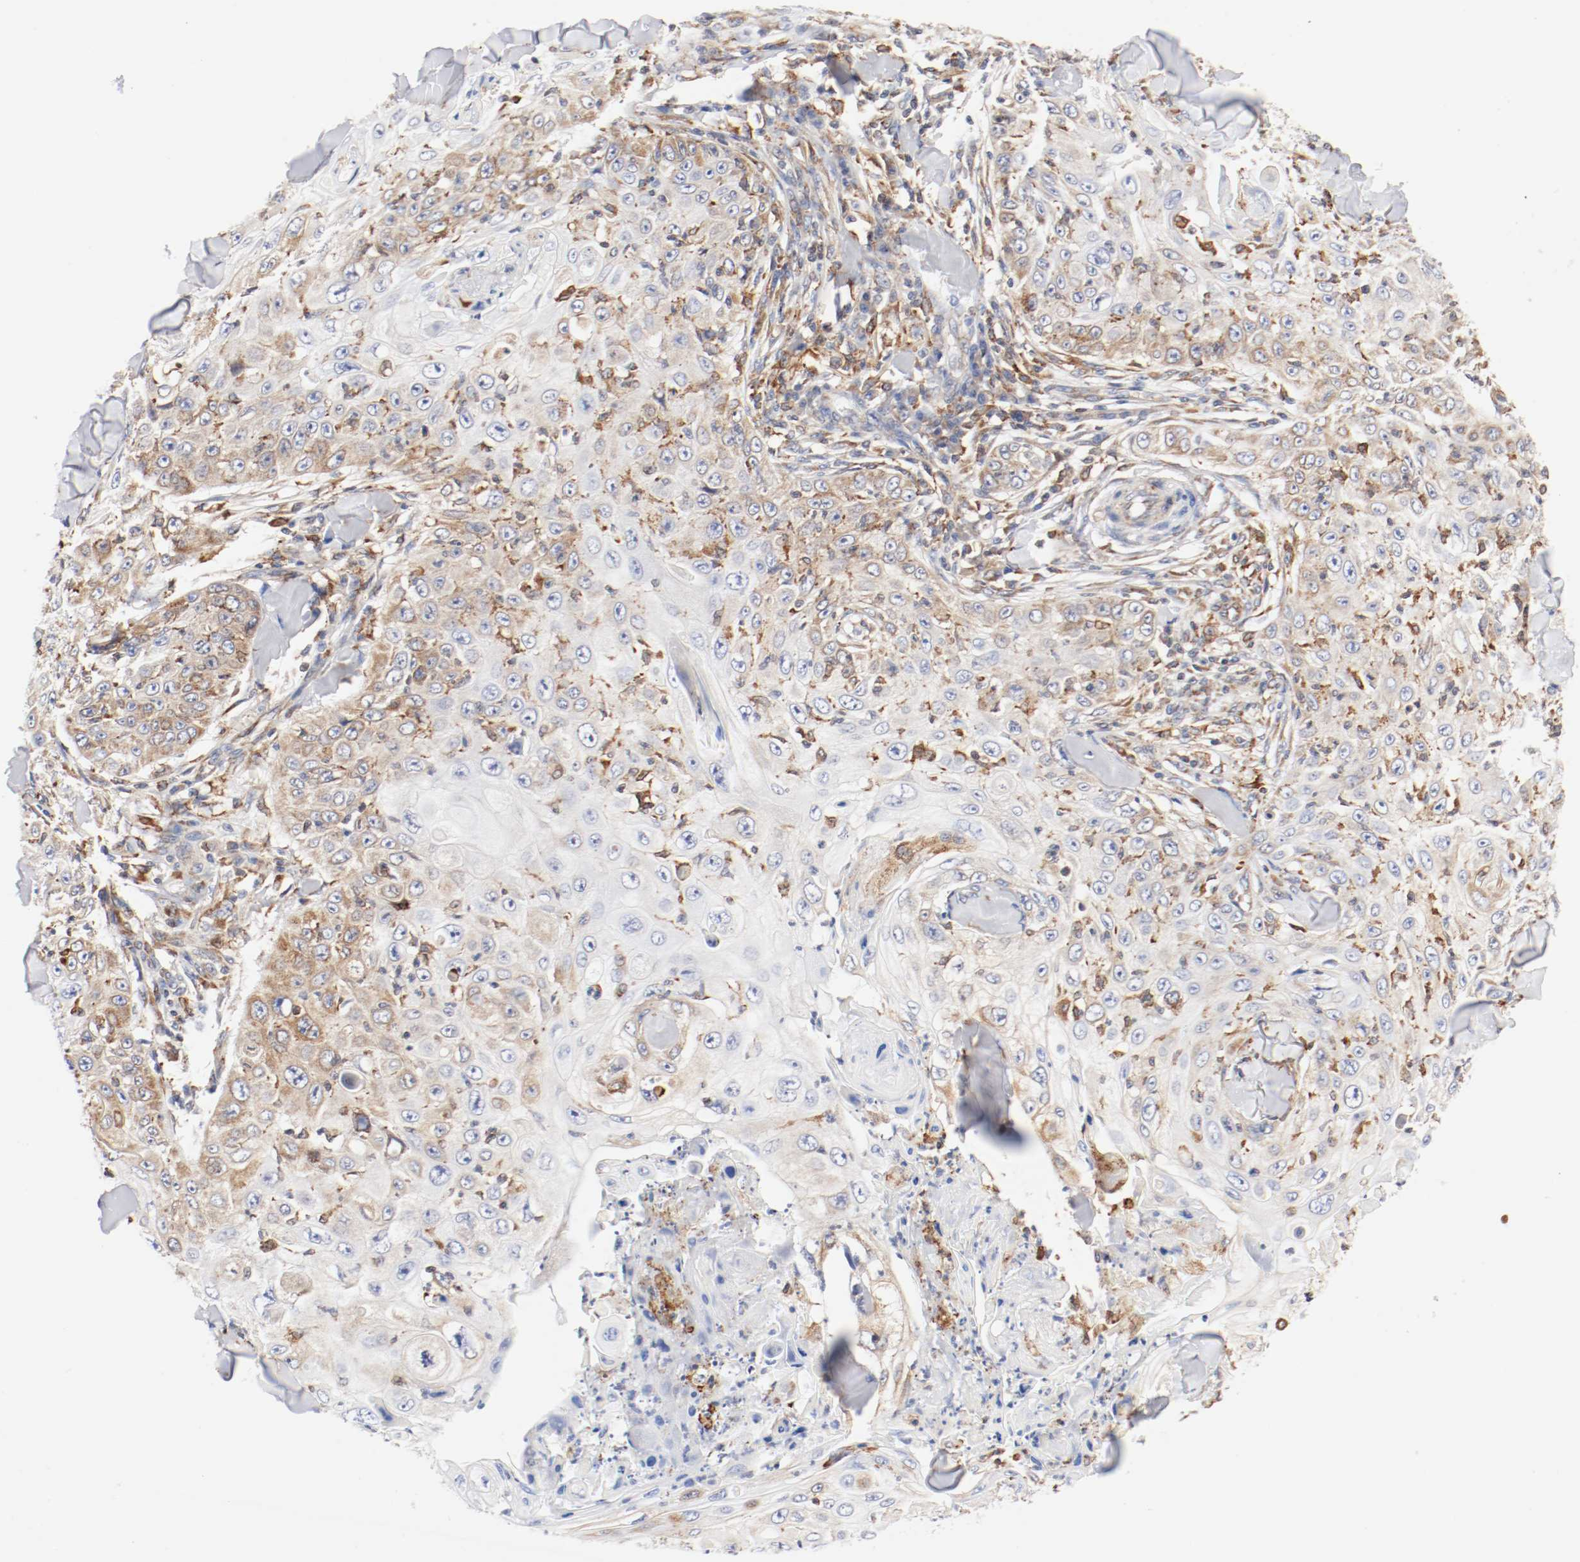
{"staining": {"intensity": "moderate", "quantity": "25%-75%", "location": "cytoplasmic/membranous"}, "tissue": "skin cancer", "cell_type": "Tumor cells", "image_type": "cancer", "snomed": [{"axis": "morphology", "description": "Squamous cell carcinoma, NOS"}, {"axis": "topography", "description": "Skin"}], "caption": "Human skin cancer stained for a protein (brown) reveals moderate cytoplasmic/membranous positive expression in about 25%-75% of tumor cells.", "gene": "PDPK1", "patient": {"sex": "male", "age": 86}}